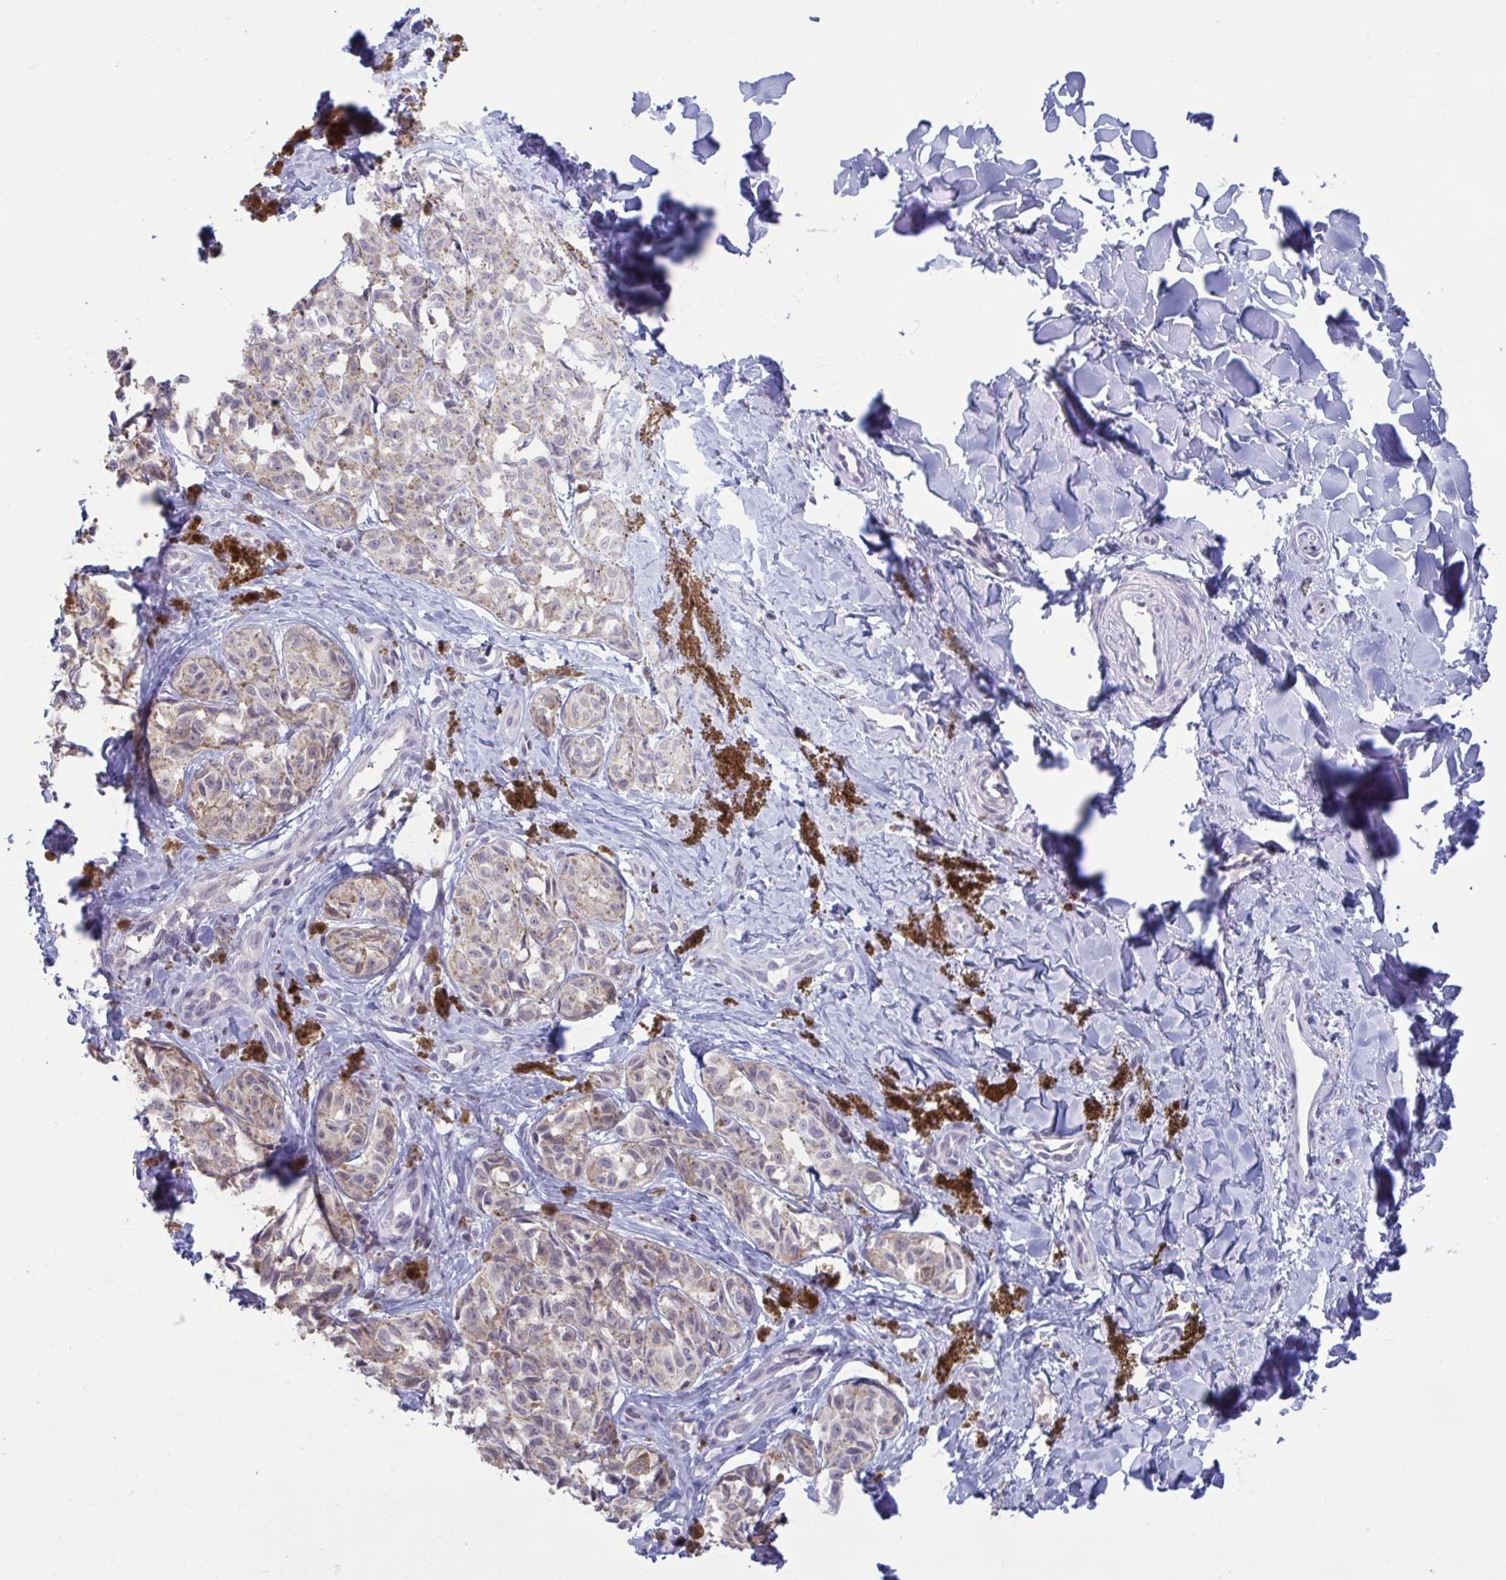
{"staining": {"intensity": "negative", "quantity": "none", "location": "none"}, "tissue": "melanoma", "cell_type": "Tumor cells", "image_type": "cancer", "snomed": [{"axis": "morphology", "description": "Malignant melanoma, NOS"}, {"axis": "topography", "description": "Skin"}], "caption": "This is an IHC photomicrograph of malignant melanoma. There is no expression in tumor cells.", "gene": "ARPP19", "patient": {"sex": "female", "age": 65}}